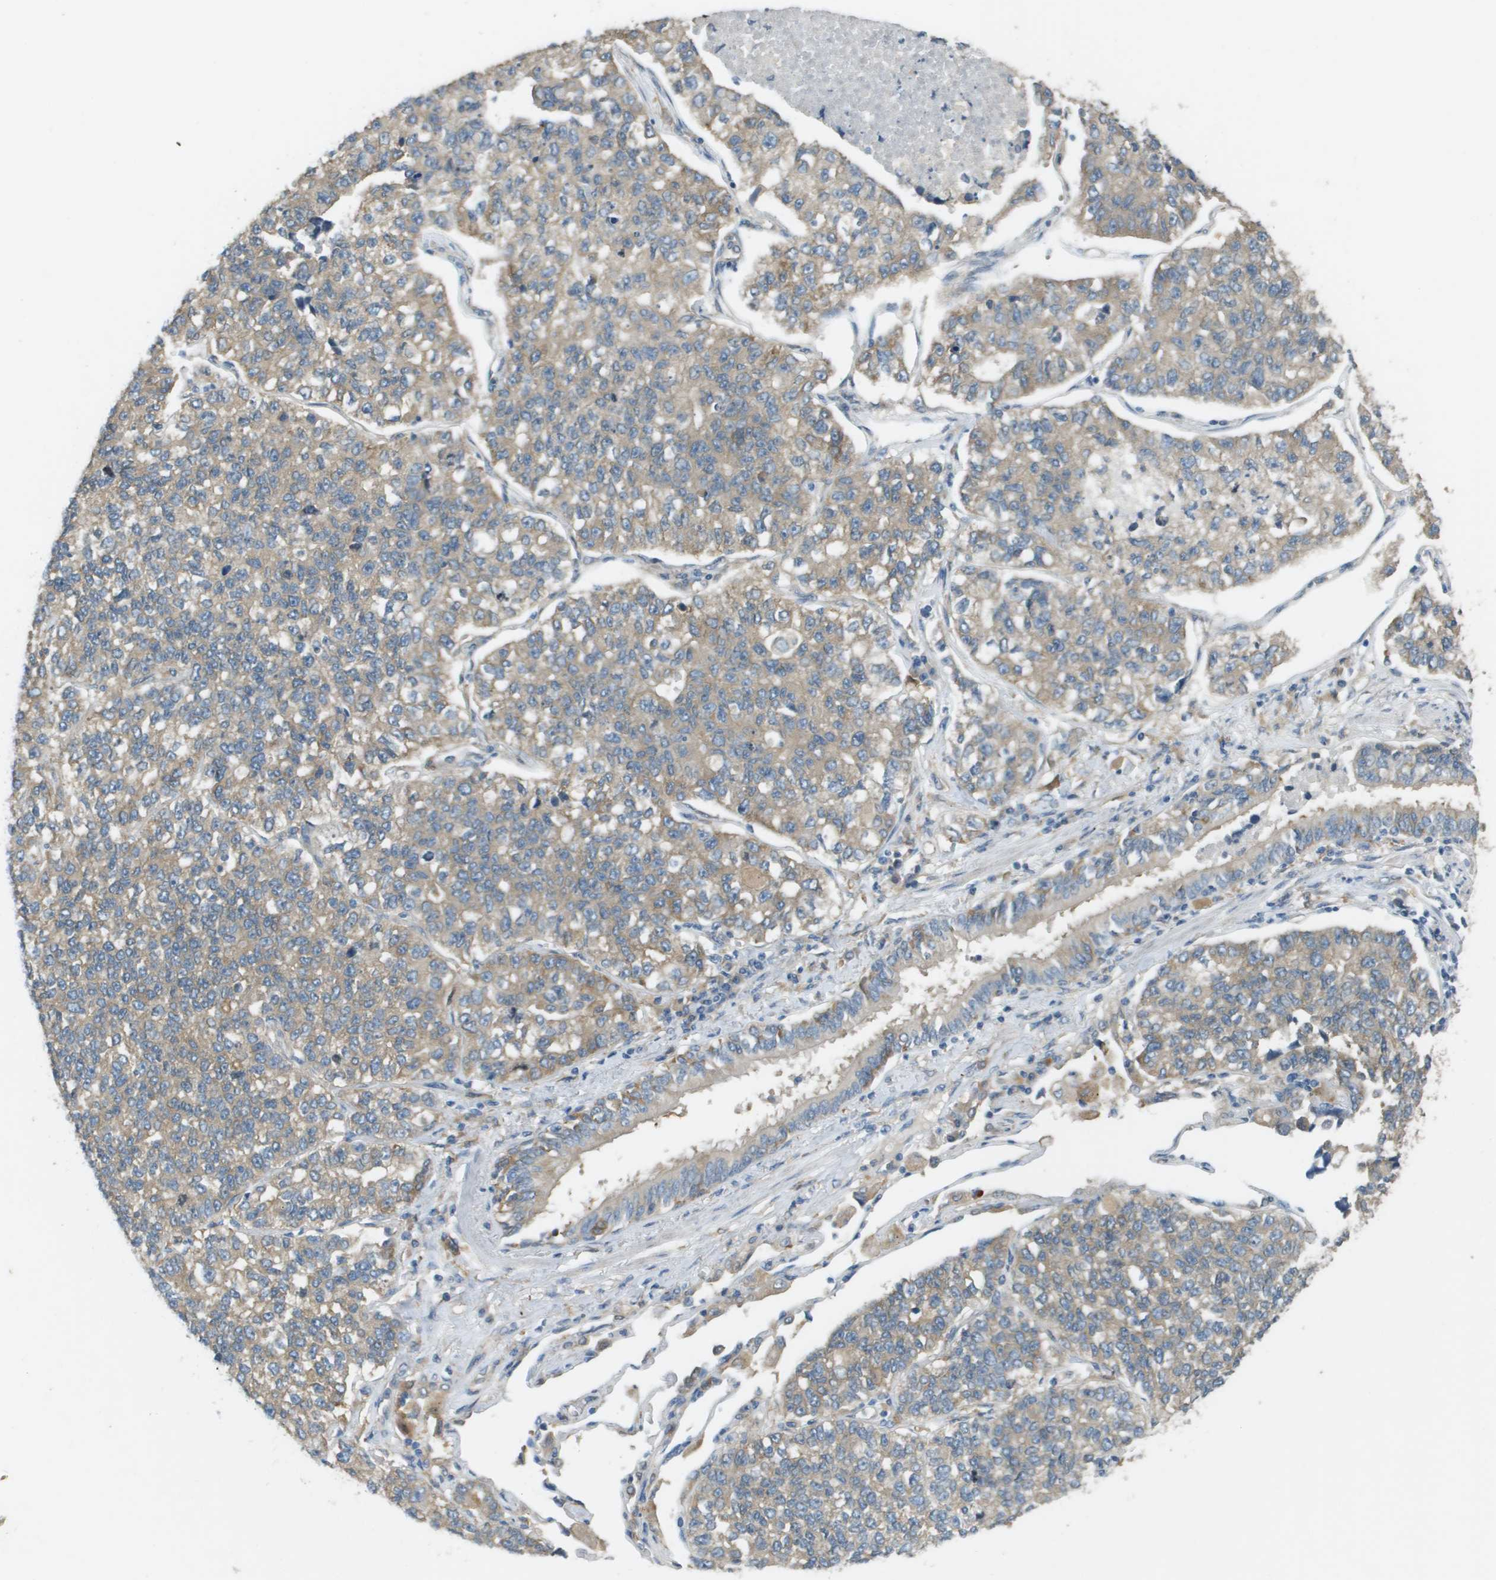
{"staining": {"intensity": "weak", "quantity": ">75%", "location": "cytoplasmic/membranous"}, "tissue": "lung cancer", "cell_type": "Tumor cells", "image_type": "cancer", "snomed": [{"axis": "morphology", "description": "Adenocarcinoma, NOS"}, {"axis": "topography", "description": "Lung"}], "caption": "Weak cytoplasmic/membranous protein expression is seen in approximately >75% of tumor cells in lung cancer (adenocarcinoma).", "gene": "CORO1B", "patient": {"sex": "male", "age": 49}}